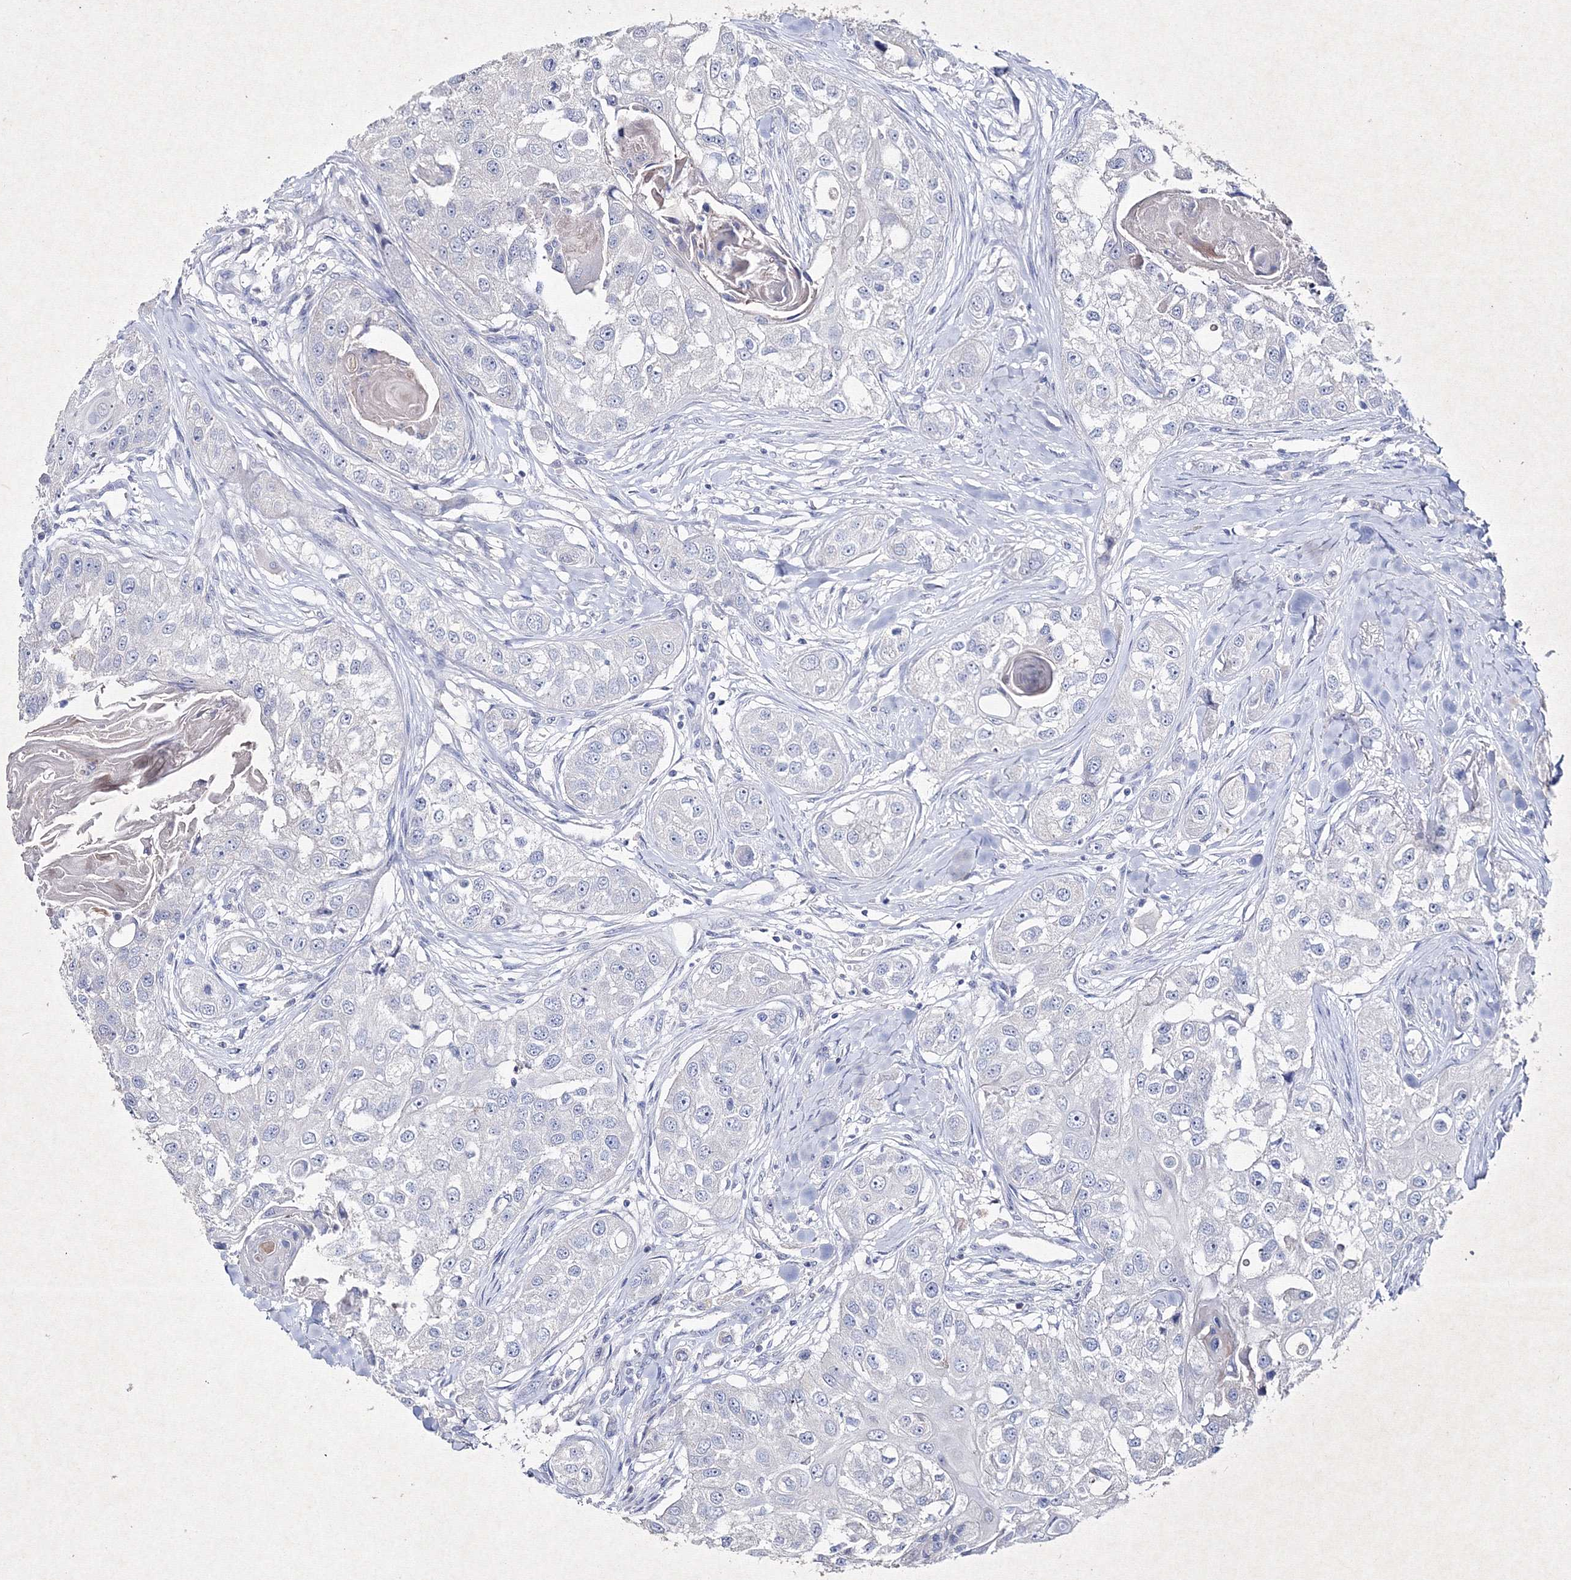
{"staining": {"intensity": "negative", "quantity": "none", "location": "none"}, "tissue": "head and neck cancer", "cell_type": "Tumor cells", "image_type": "cancer", "snomed": [{"axis": "morphology", "description": "Normal tissue, NOS"}, {"axis": "morphology", "description": "Squamous cell carcinoma, NOS"}, {"axis": "topography", "description": "Skeletal muscle"}, {"axis": "topography", "description": "Head-Neck"}], "caption": "IHC image of human head and neck cancer (squamous cell carcinoma) stained for a protein (brown), which reveals no staining in tumor cells. (DAB (3,3'-diaminobenzidine) immunohistochemistry (IHC) visualized using brightfield microscopy, high magnification).", "gene": "SMIM29", "patient": {"sex": "male", "age": 51}}